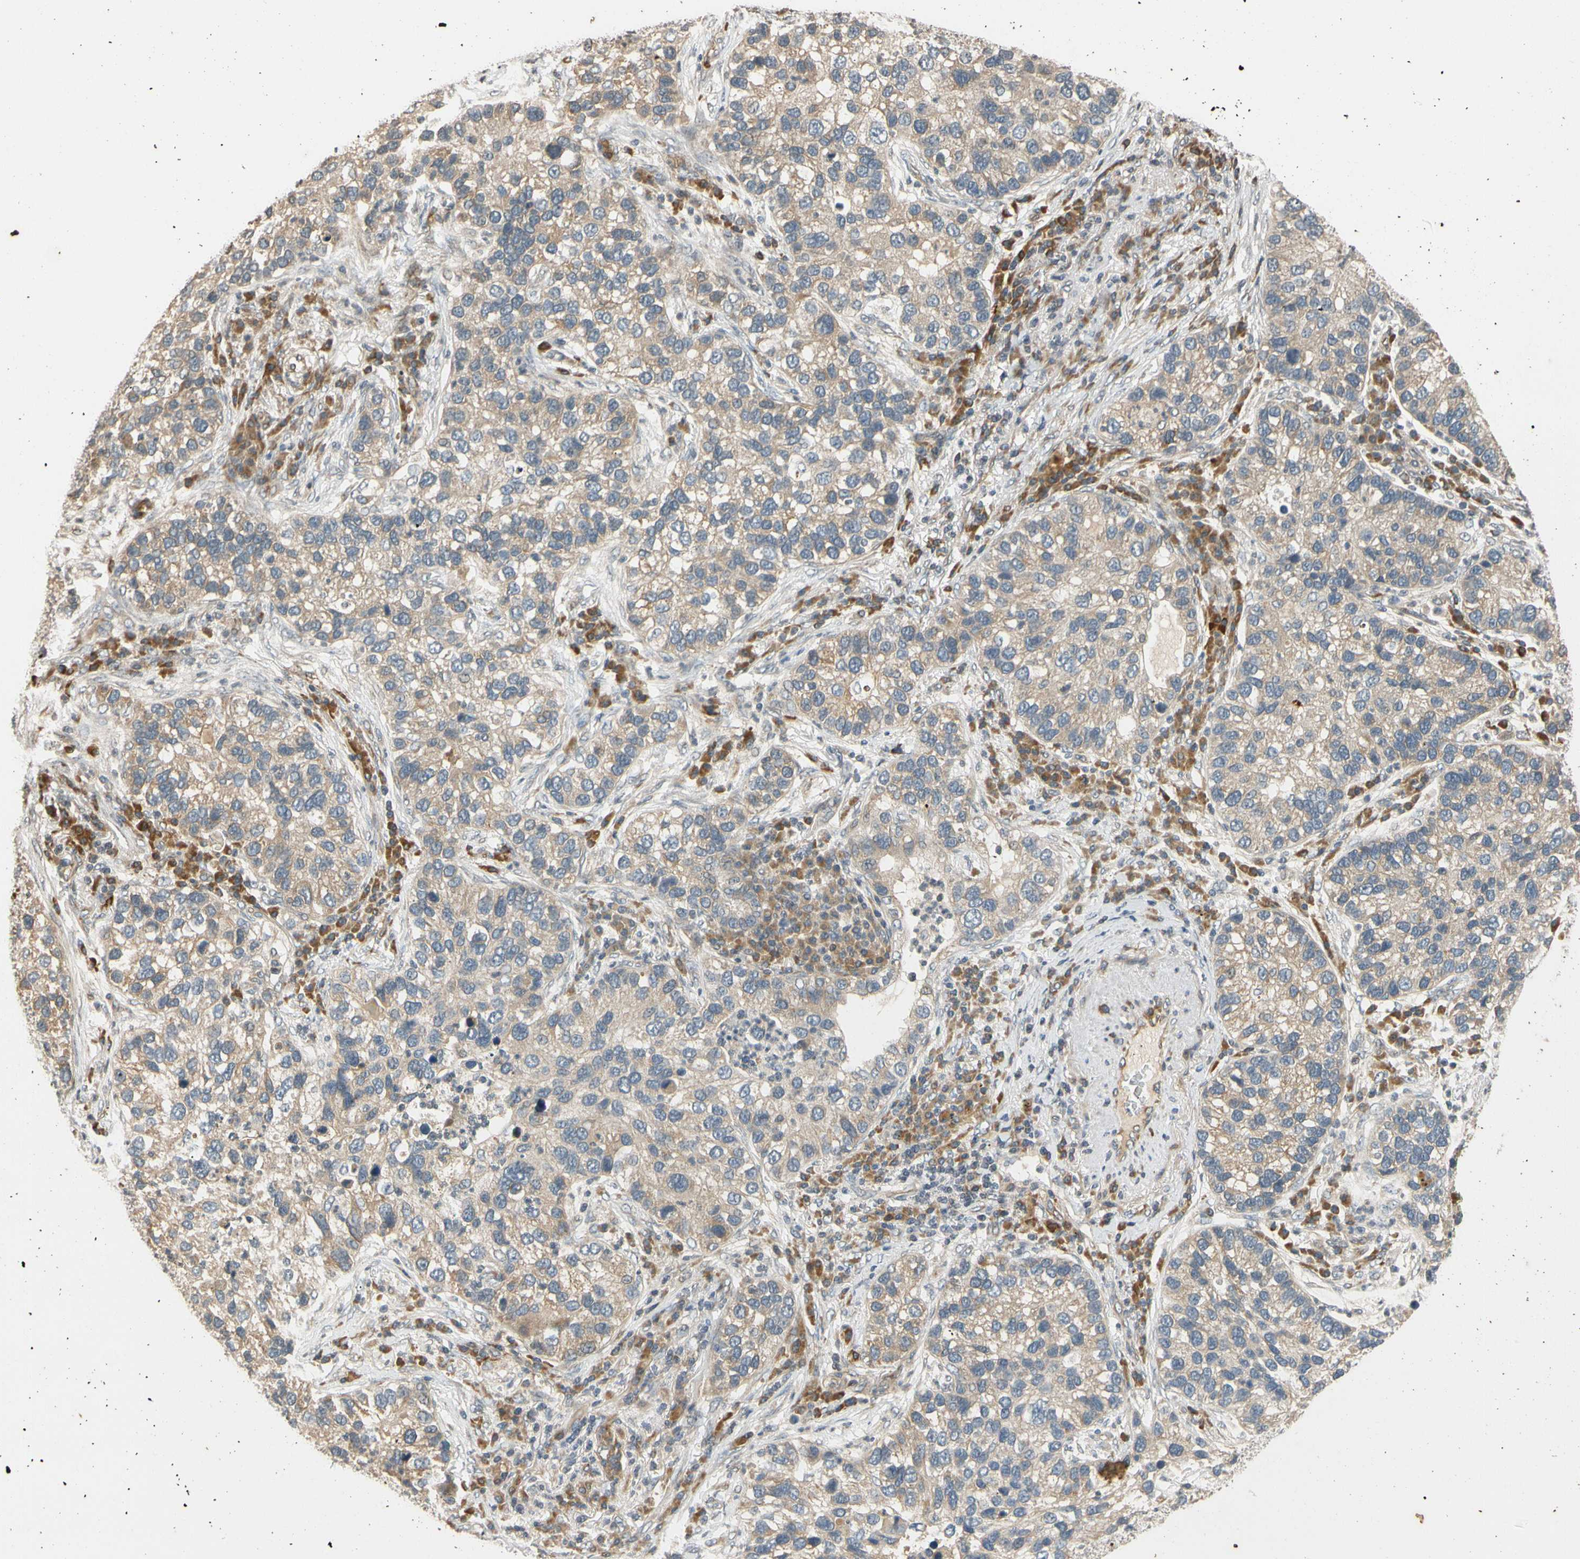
{"staining": {"intensity": "moderate", "quantity": ">75%", "location": "cytoplasmic/membranous"}, "tissue": "lung cancer", "cell_type": "Tumor cells", "image_type": "cancer", "snomed": [{"axis": "morphology", "description": "Normal tissue, NOS"}, {"axis": "morphology", "description": "Adenocarcinoma, NOS"}, {"axis": "topography", "description": "Bronchus"}, {"axis": "topography", "description": "Lung"}], "caption": "Protein staining of lung adenocarcinoma tissue reveals moderate cytoplasmic/membranous expression in approximately >75% of tumor cells.", "gene": "ATP2C1", "patient": {"sex": "male", "age": 54}}